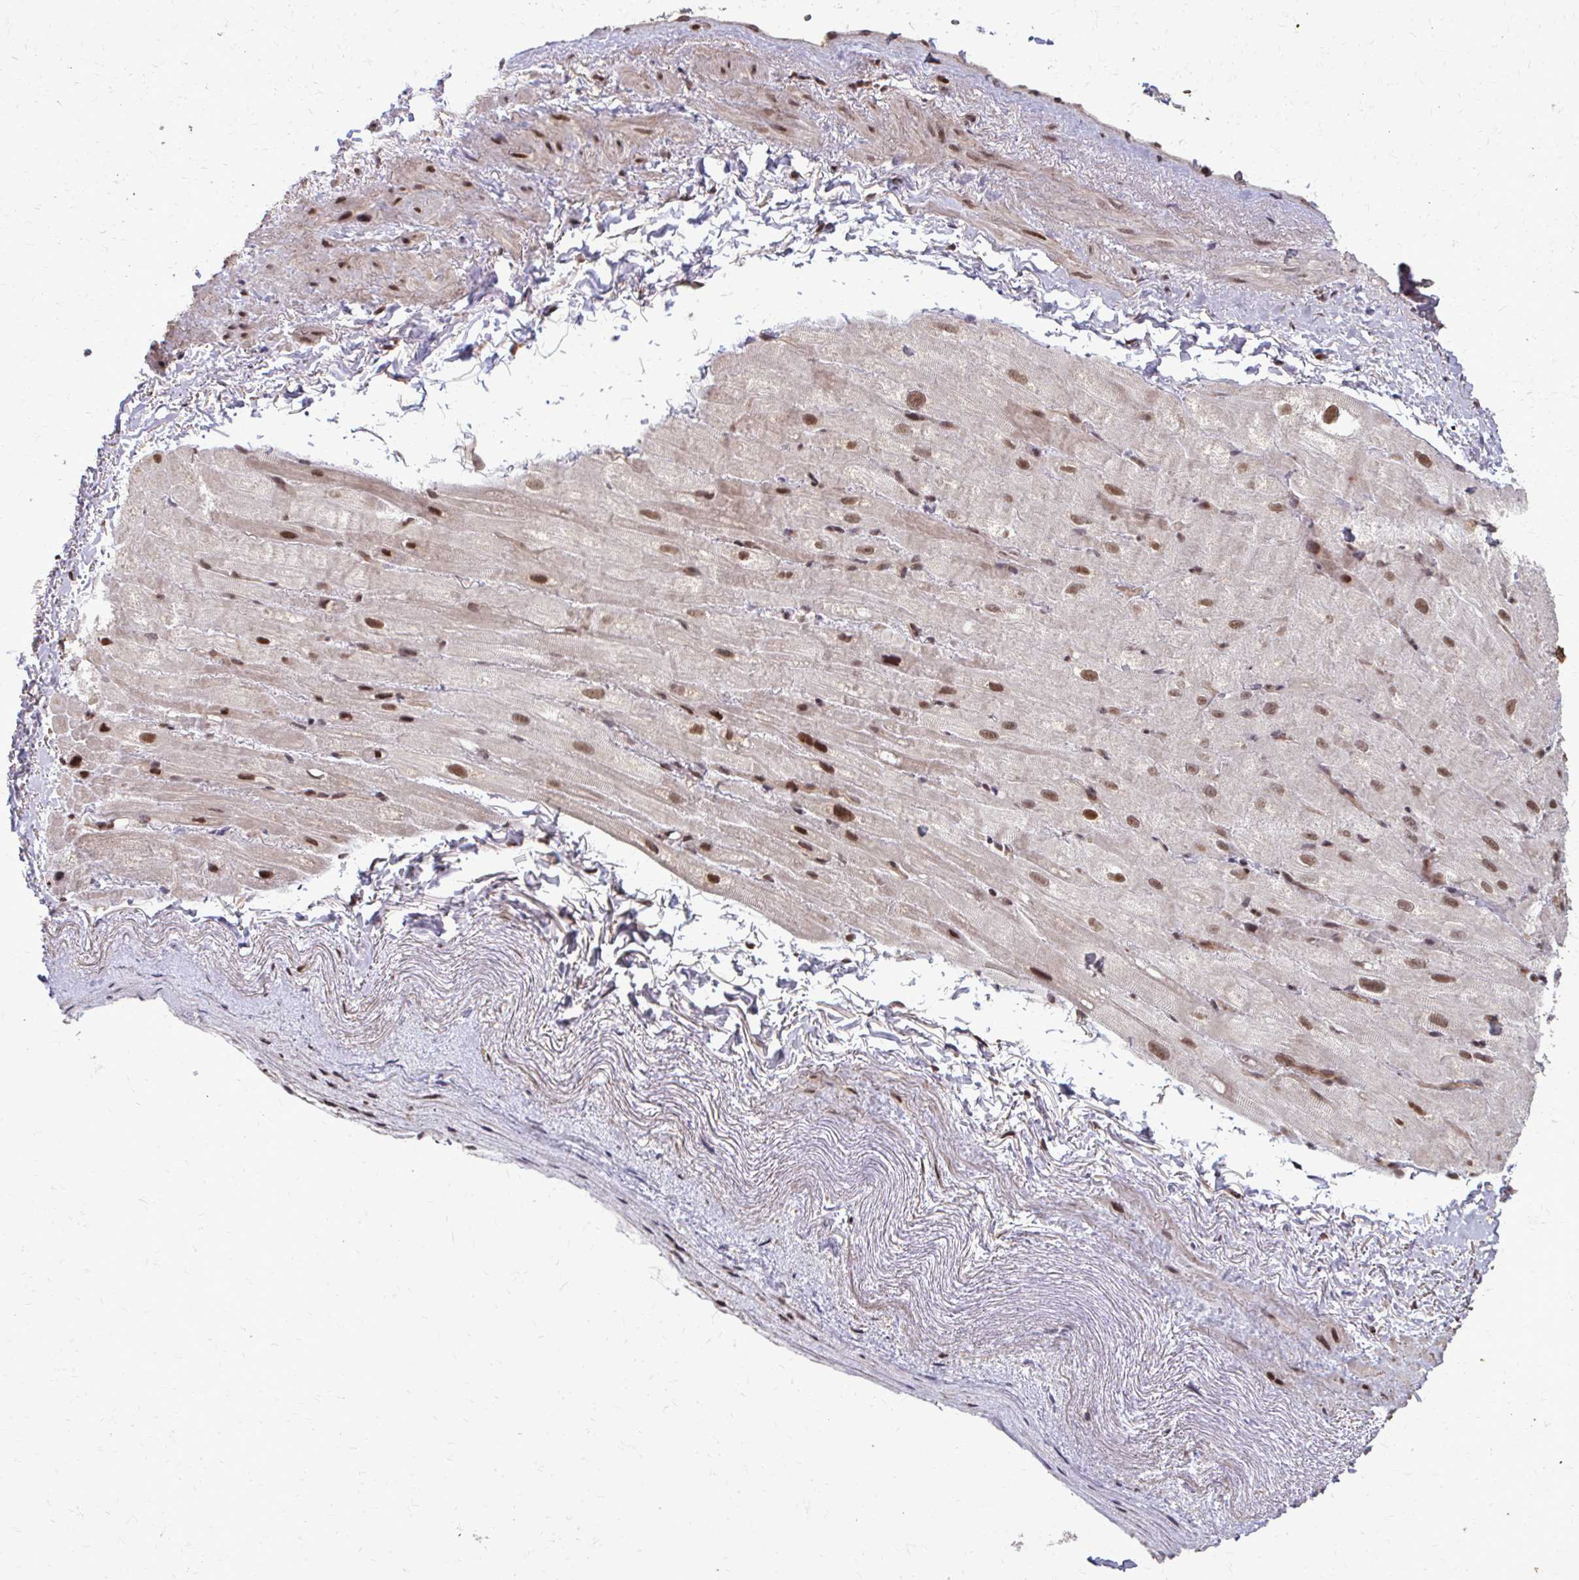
{"staining": {"intensity": "moderate", "quantity": "25%-75%", "location": "nuclear"}, "tissue": "heart muscle", "cell_type": "Cardiomyocytes", "image_type": "normal", "snomed": [{"axis": "morphology", "description": "Normal tissue, NOS"}, {"axis": "topography", "description": "Heart"}], "caption": "Brown immunohistochemical staining in unremarkable heart muscle shows moderate nuclear staining in approximately 25%-75% of cardiomyocytes.", "gene": "SS18", "patient": {"sex": "male", "age": 62}}